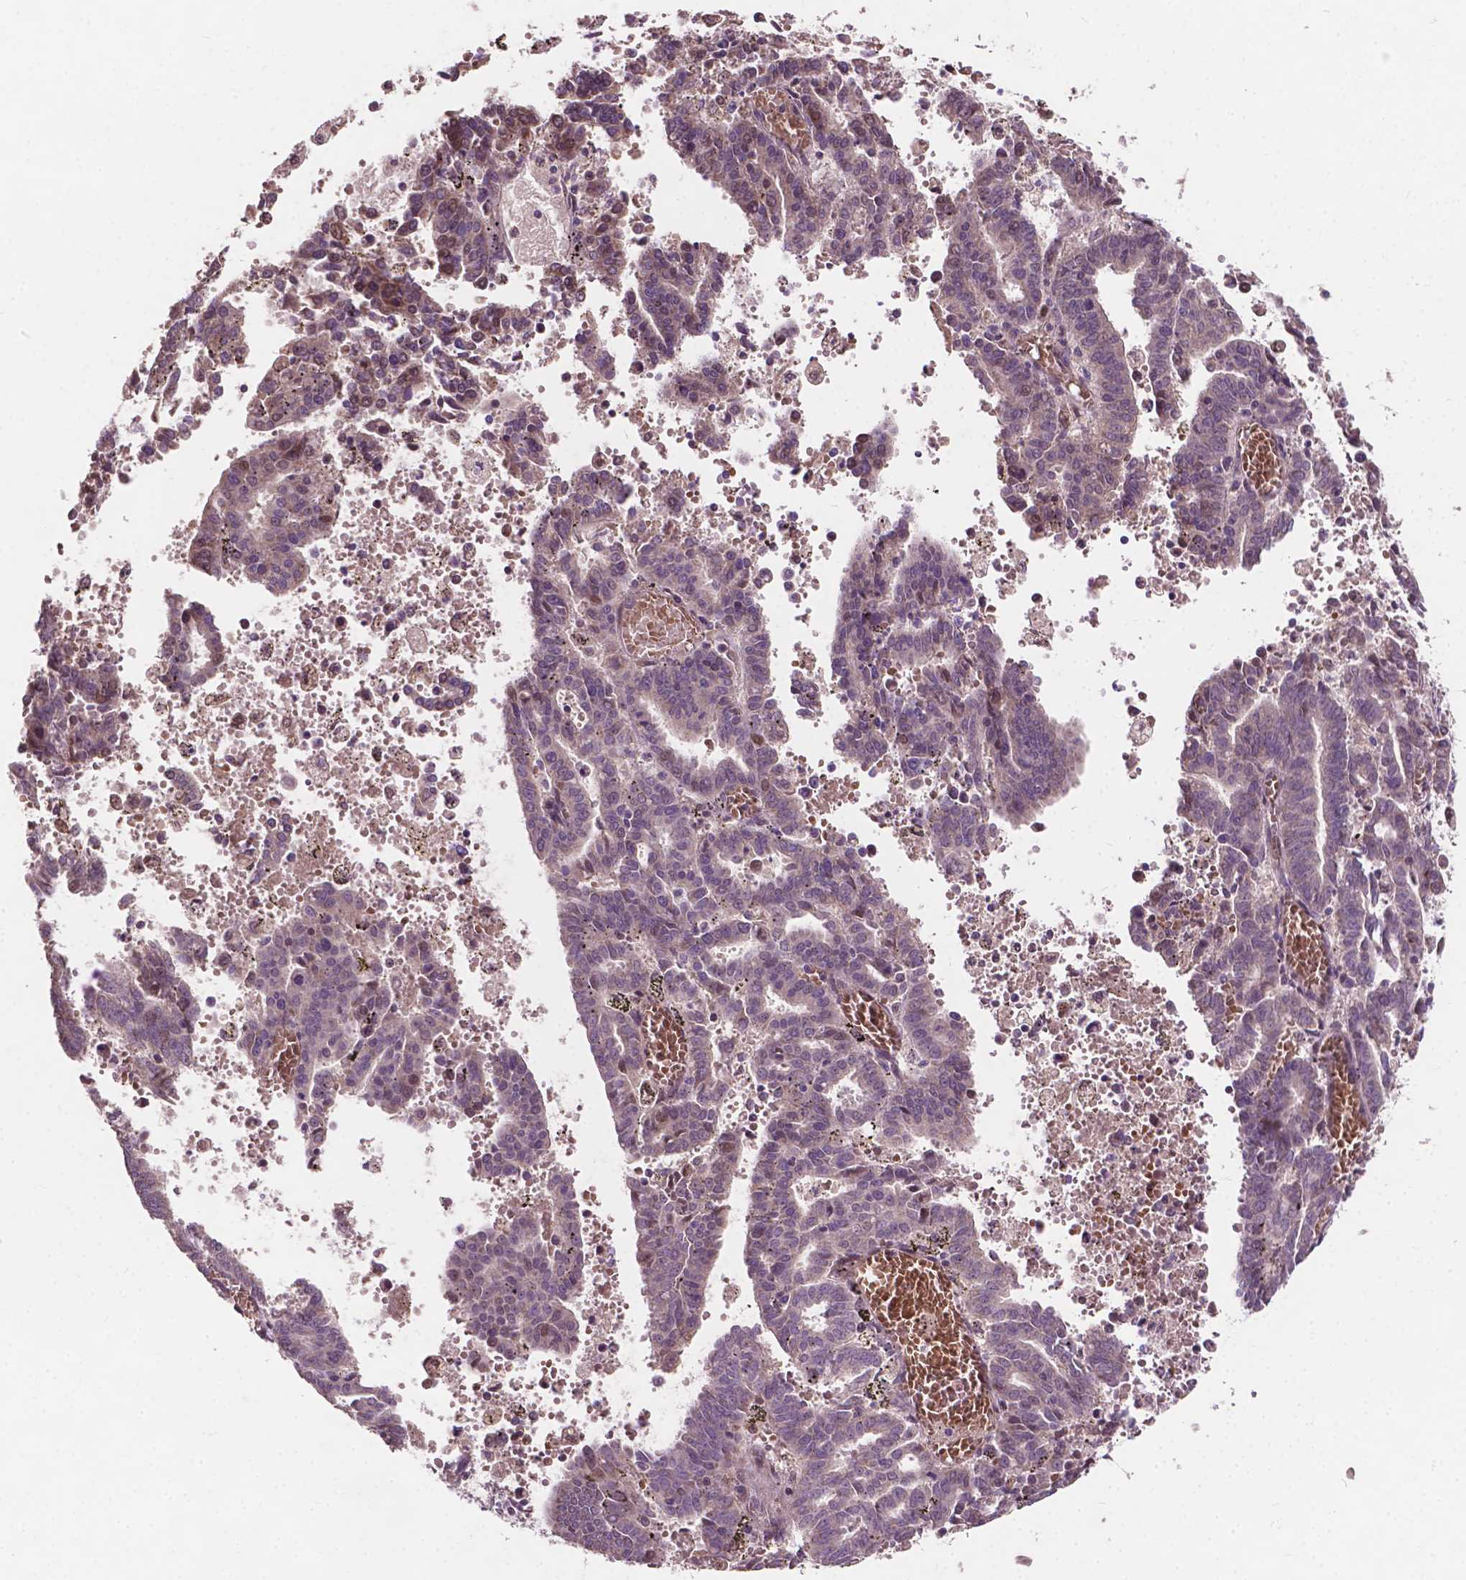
{"staining": {"intensity": "weak", "quantity": "<25%", "location": "cytoplasmic/membranous"}, "tissue": "endometrial cancer", "cell_type": "Tumor cells", "image_type": "cancer", "snomed": [{"axis": "morphology", "description": "Adenocarcinoma, NOS"}, {"axis": "topography", "description": "Uterus"}], "caption": "A histopathology image of human adenocarcinoma (endometrial) is negative for staining in tumor cells.", "gene": "DUSP16", "patient": {"sex": "female", "age": 83}}